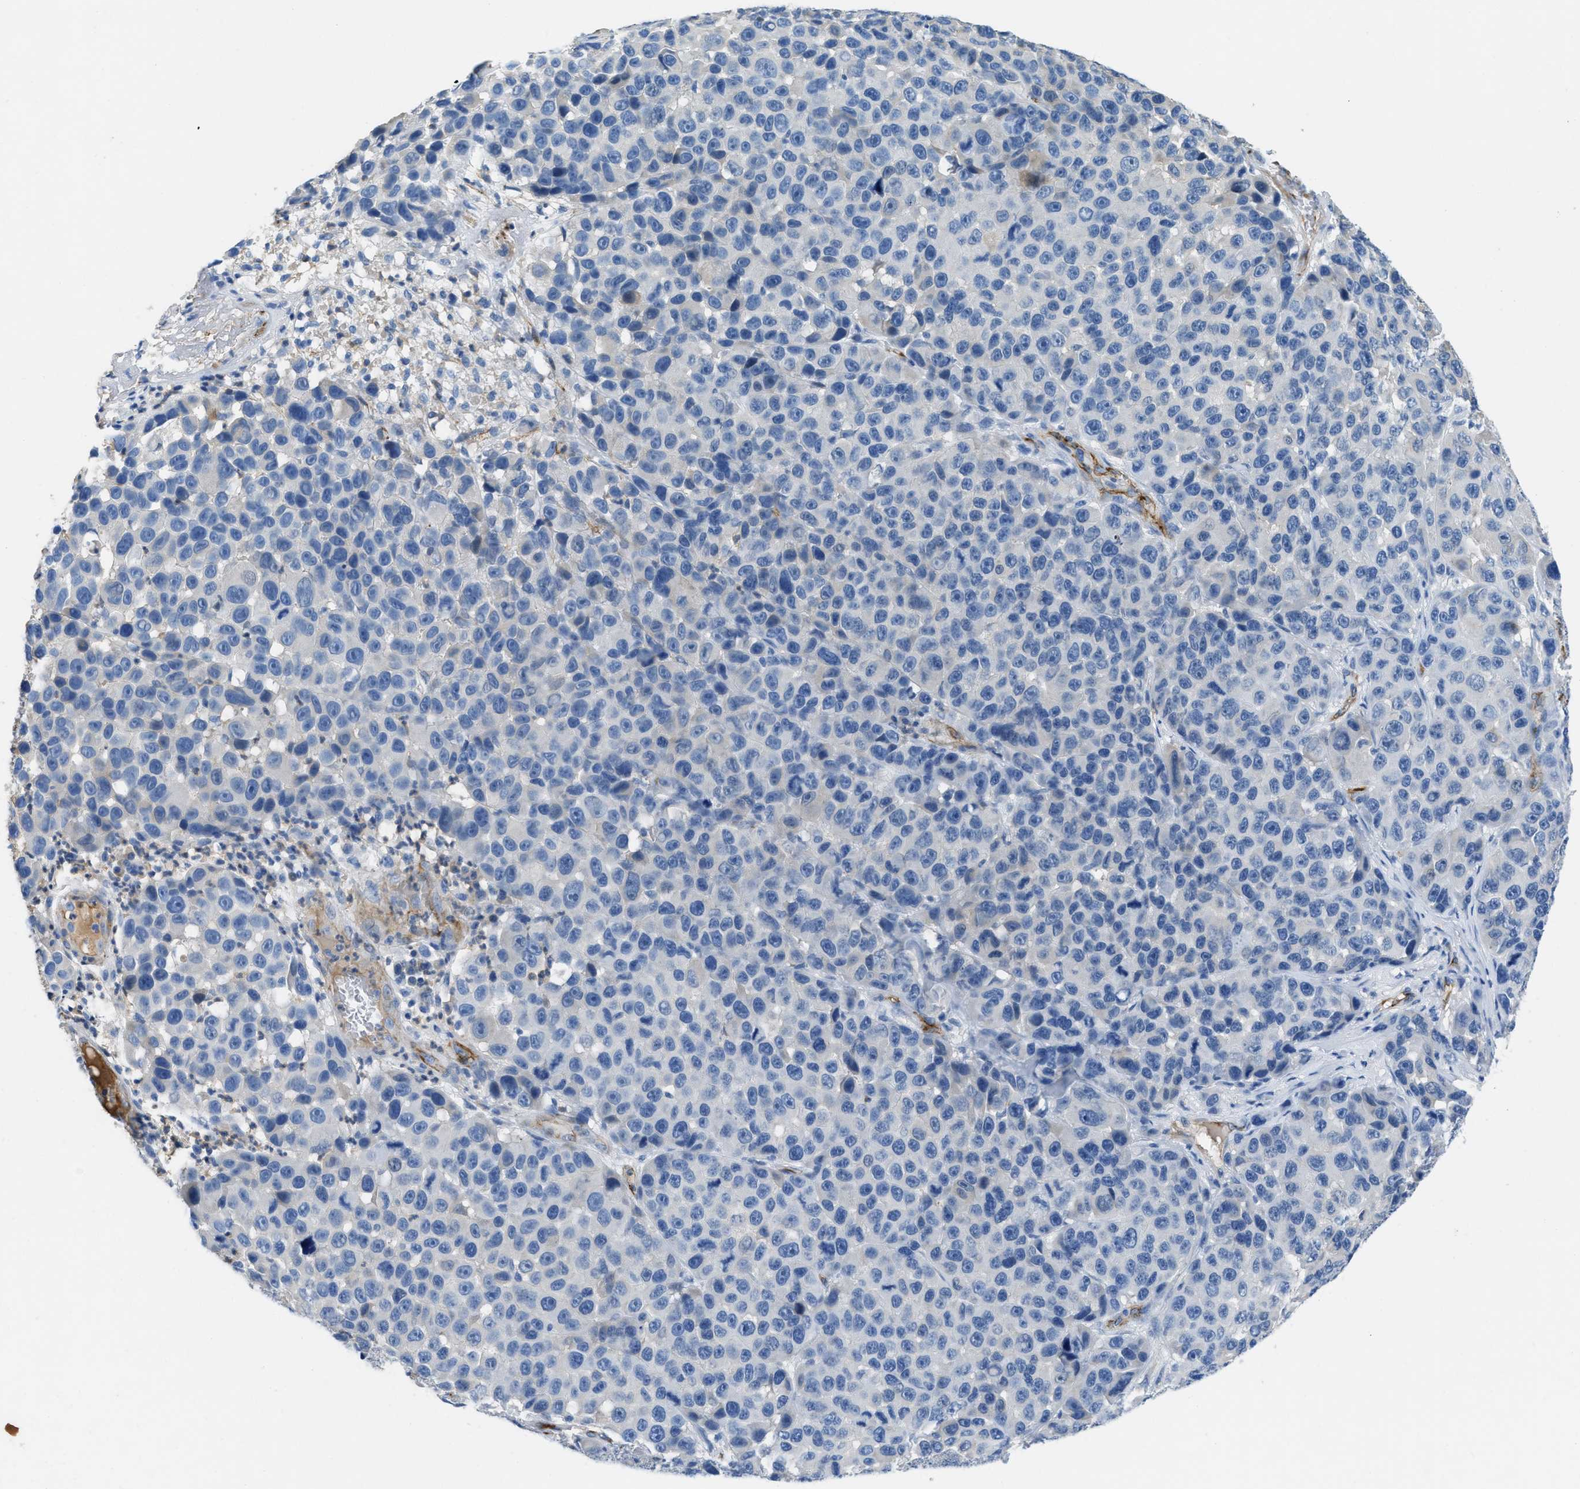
{"staining": {"intensity": "negative", "quantity": "none", "location": "none"}, "tissue": "melanoma", "cell_type": "Tumor cells", "image_type": "cancer", "snomed": [{"axis": "morphology", "description": "Malignant melanoma, NOS"}, {"axis": "topography", "description": "Skin"}], "caption": "An immunohistochemistry (IHC) micrograph of melanoma is shown. There is no staining in tumor cells of melanoma.", "gene": "SPEG", "patient": {"sex": "male", "age": 53}}